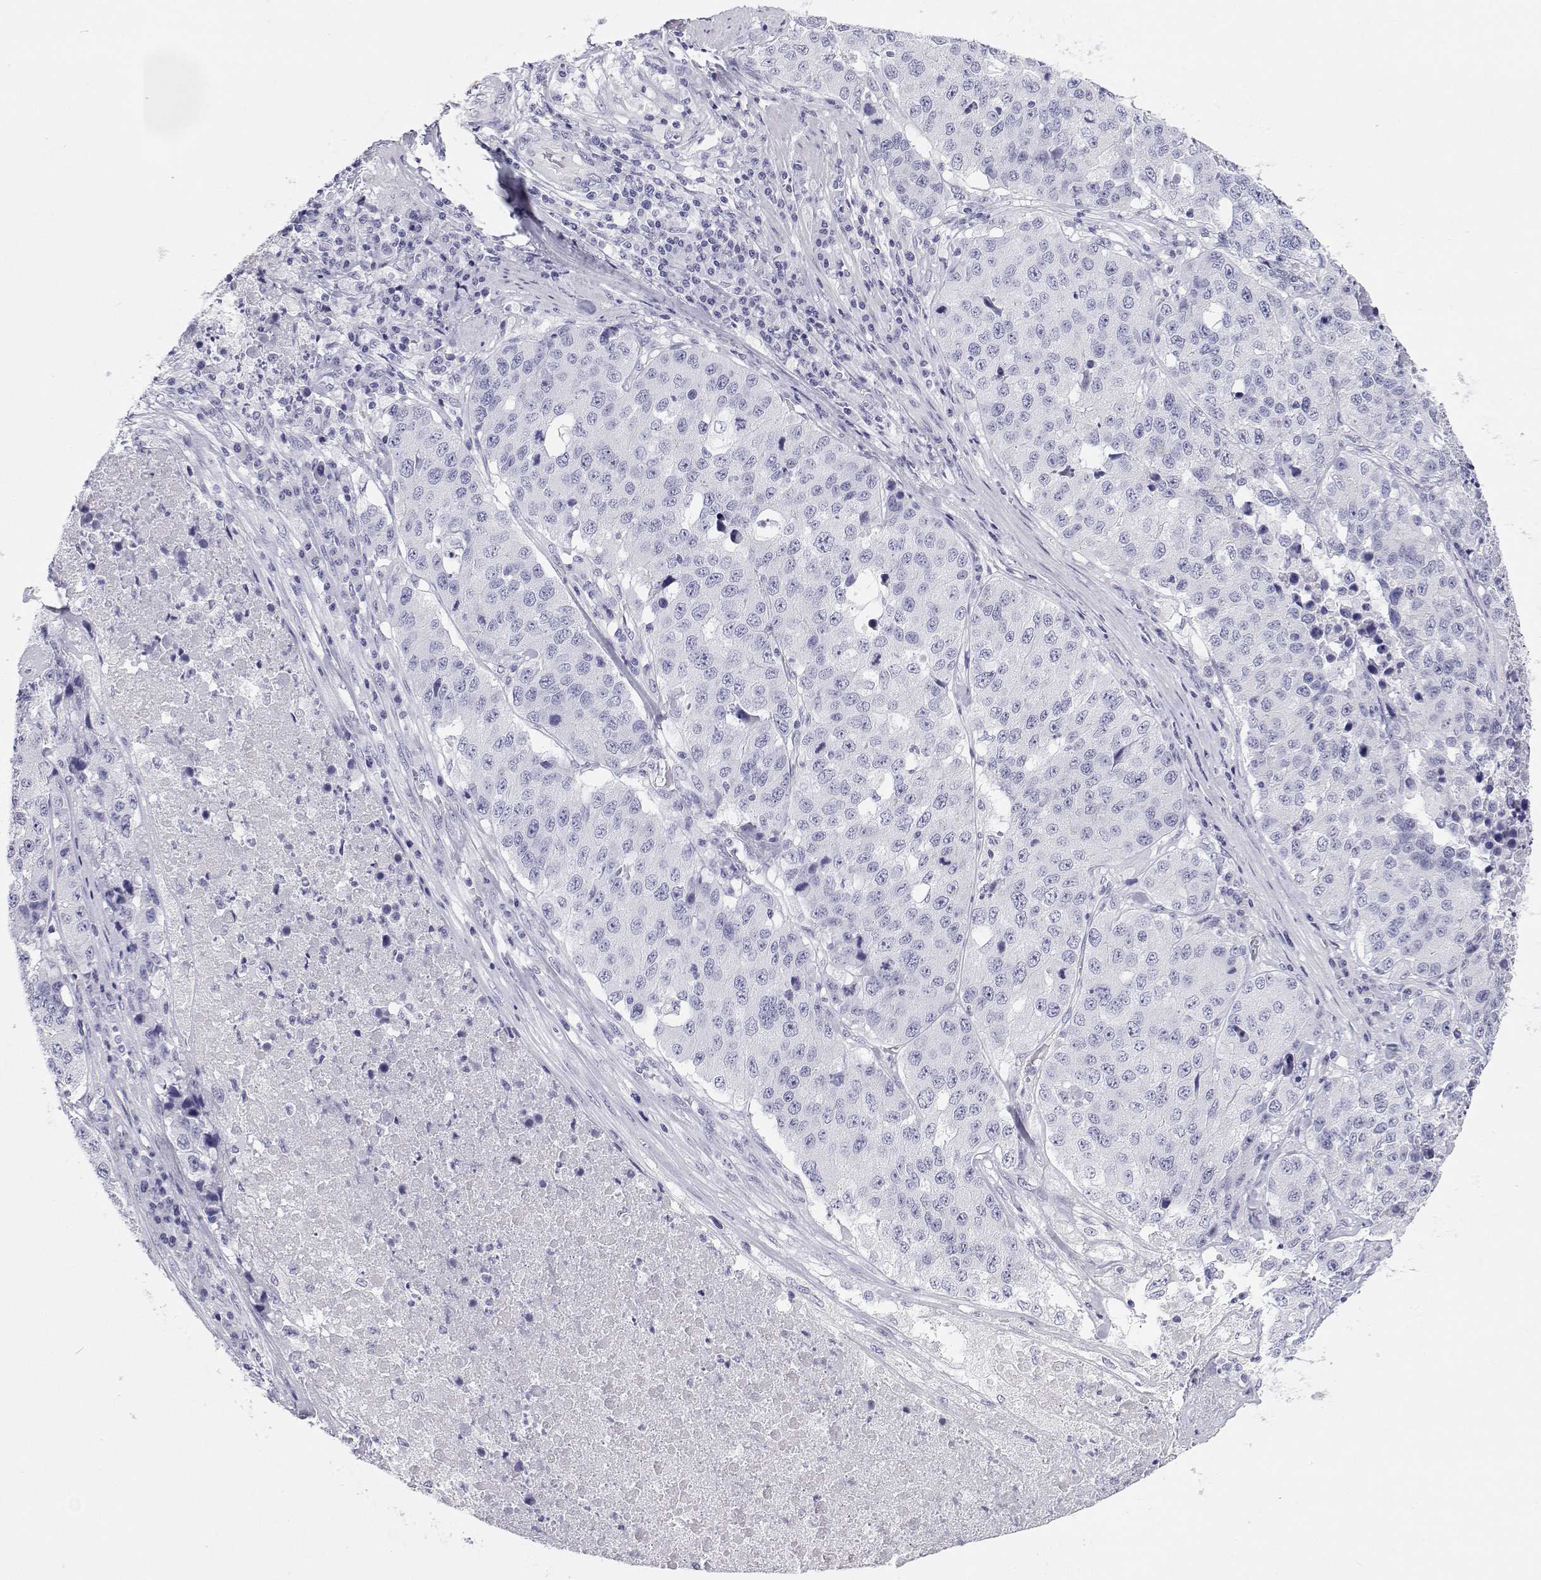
{"staining": {"intensity": "negative", "quantity": "none", "location": "none"}, "tissue": "stomach cancer", "cell_type": "Tumor cells", "image_type": "cancer", "snomed": [{"axis": "morphology", "description": "Adenocarcinoma, NOS"}, {"axis": "topography", "description": "Stomach"}], "caption": "Stomach cancer stained for a protein using immunohistochemistry demonstrates no staining tumor cells.", "gene": "BHMT", "patient": {"sex": "male", "age": 71}}